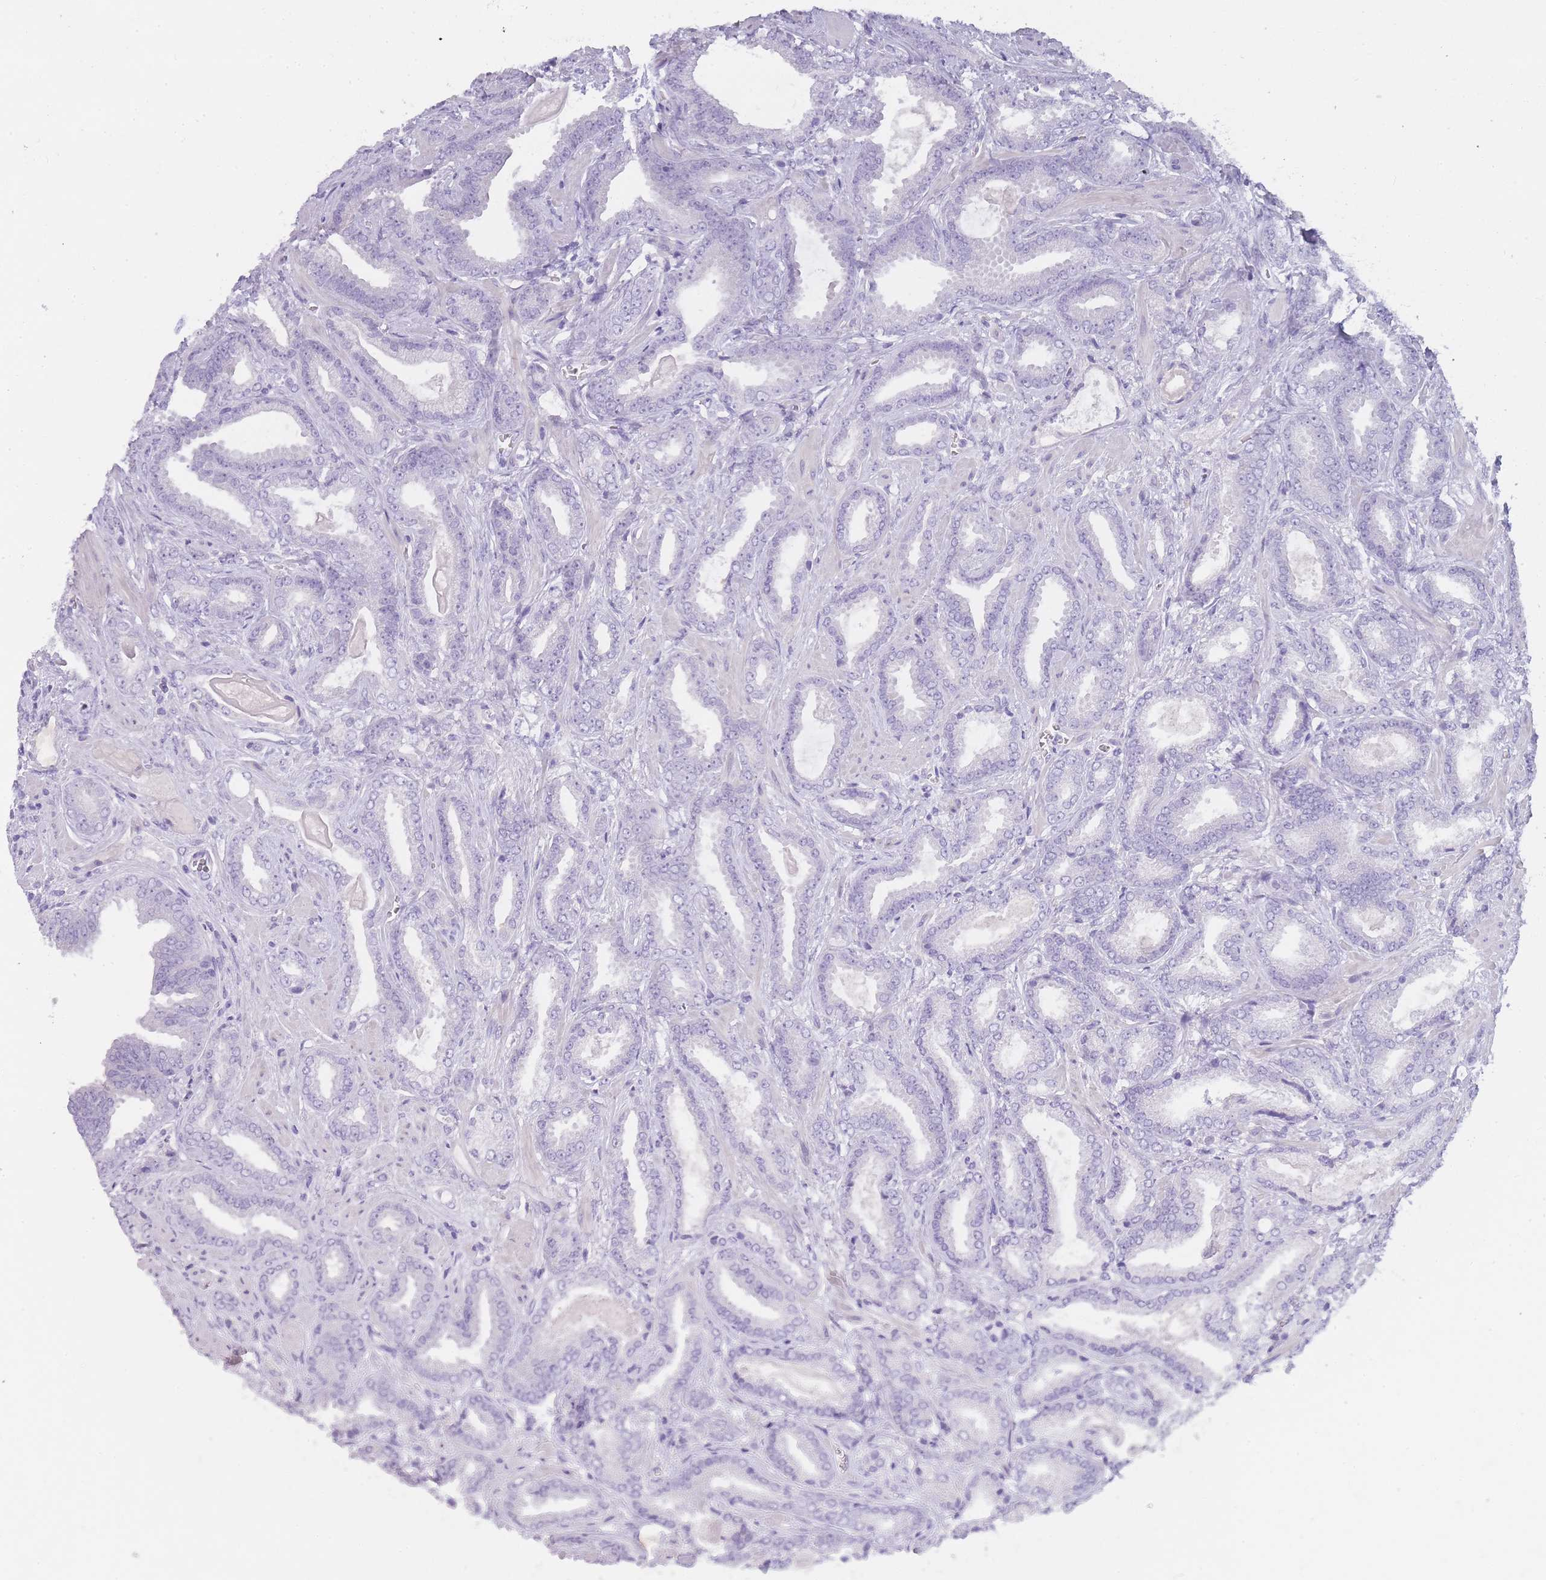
{"staining": {"intensity": "negative", "quantity": "none", "location": "none"}, "tissue": "prostate cancer", "cell_type": "Tumor cells", "image_type": "cancer", "snomed": [{"axis": "morphology", "description": "Adenocarcinoma, Low grade"}, {"axis": "topography", "description": "Prostate"}], "caption": "Immunohistochemistry (IHC) histopathology image of prostate adenocarcinoma (low-grade) stained for a protein (brown), which demonstrates no expression in tumor cells.", "gene": "TCP11", "patient": {"sex": "male", "age": 62}}